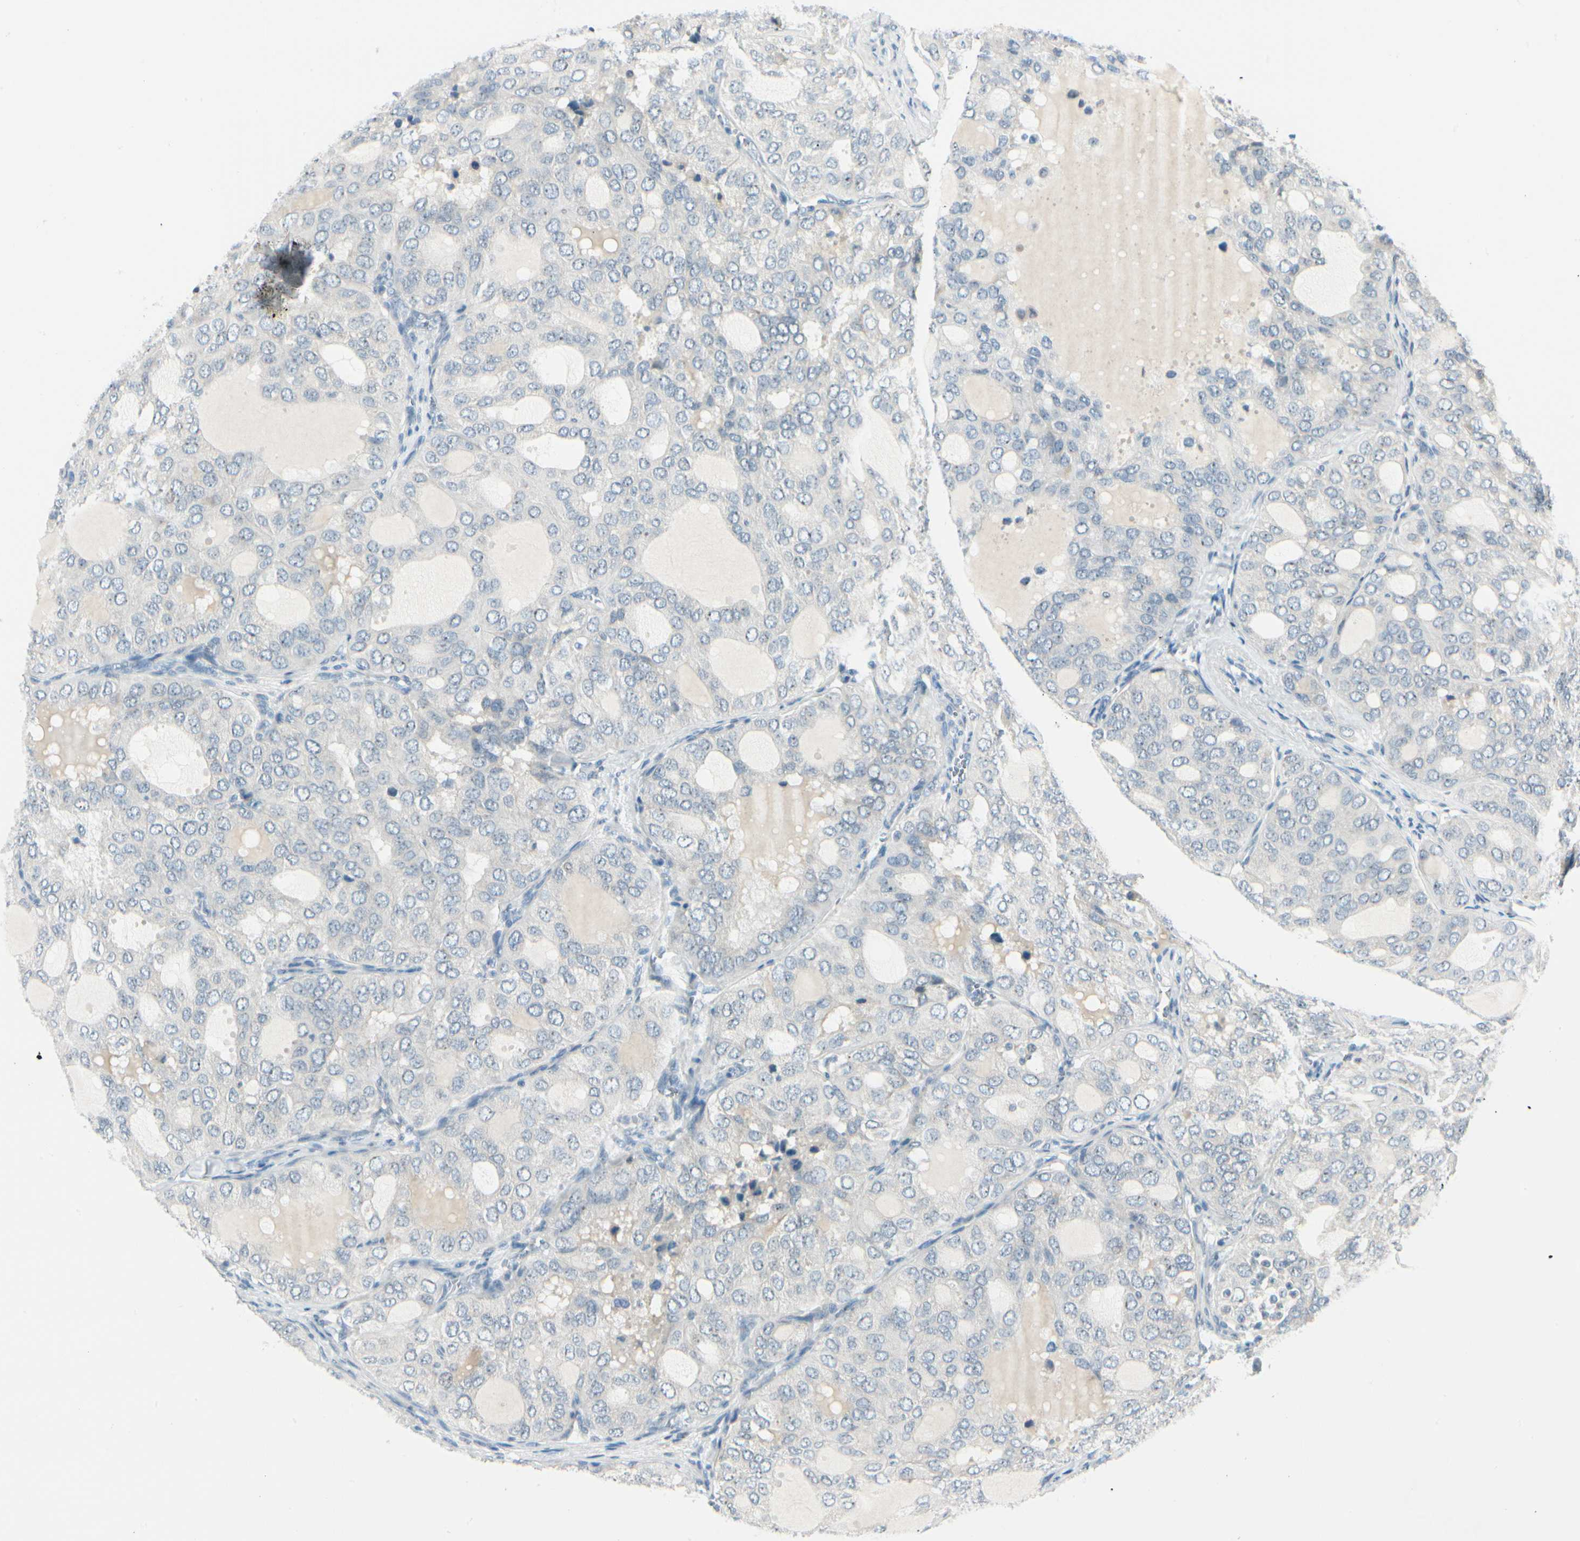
{"staining": {"intensity": "negative", "quantity": "none", "location": "none"}, "tissue": "thyroid cancer", "cell_type": "Tumor cells", "image_type": "cancer", "snomed": [{"axis": "morphology", "description": "Follicular adenoma carcinoma, NOS"}, {"axis": "topography", "description": "Thyroid gland"}], "caption": "High magnification brightfield microscopy of thyroid cancer (follicular adenoma carcinoma) stained with DAB (3,3'-diaminobenzidine) (brown) and counterstained with hematoxylin (blue): tumor cells show no significant staining.", "gene": "ZSCAN1", "patient": {"sex": "male", "age": 75}}